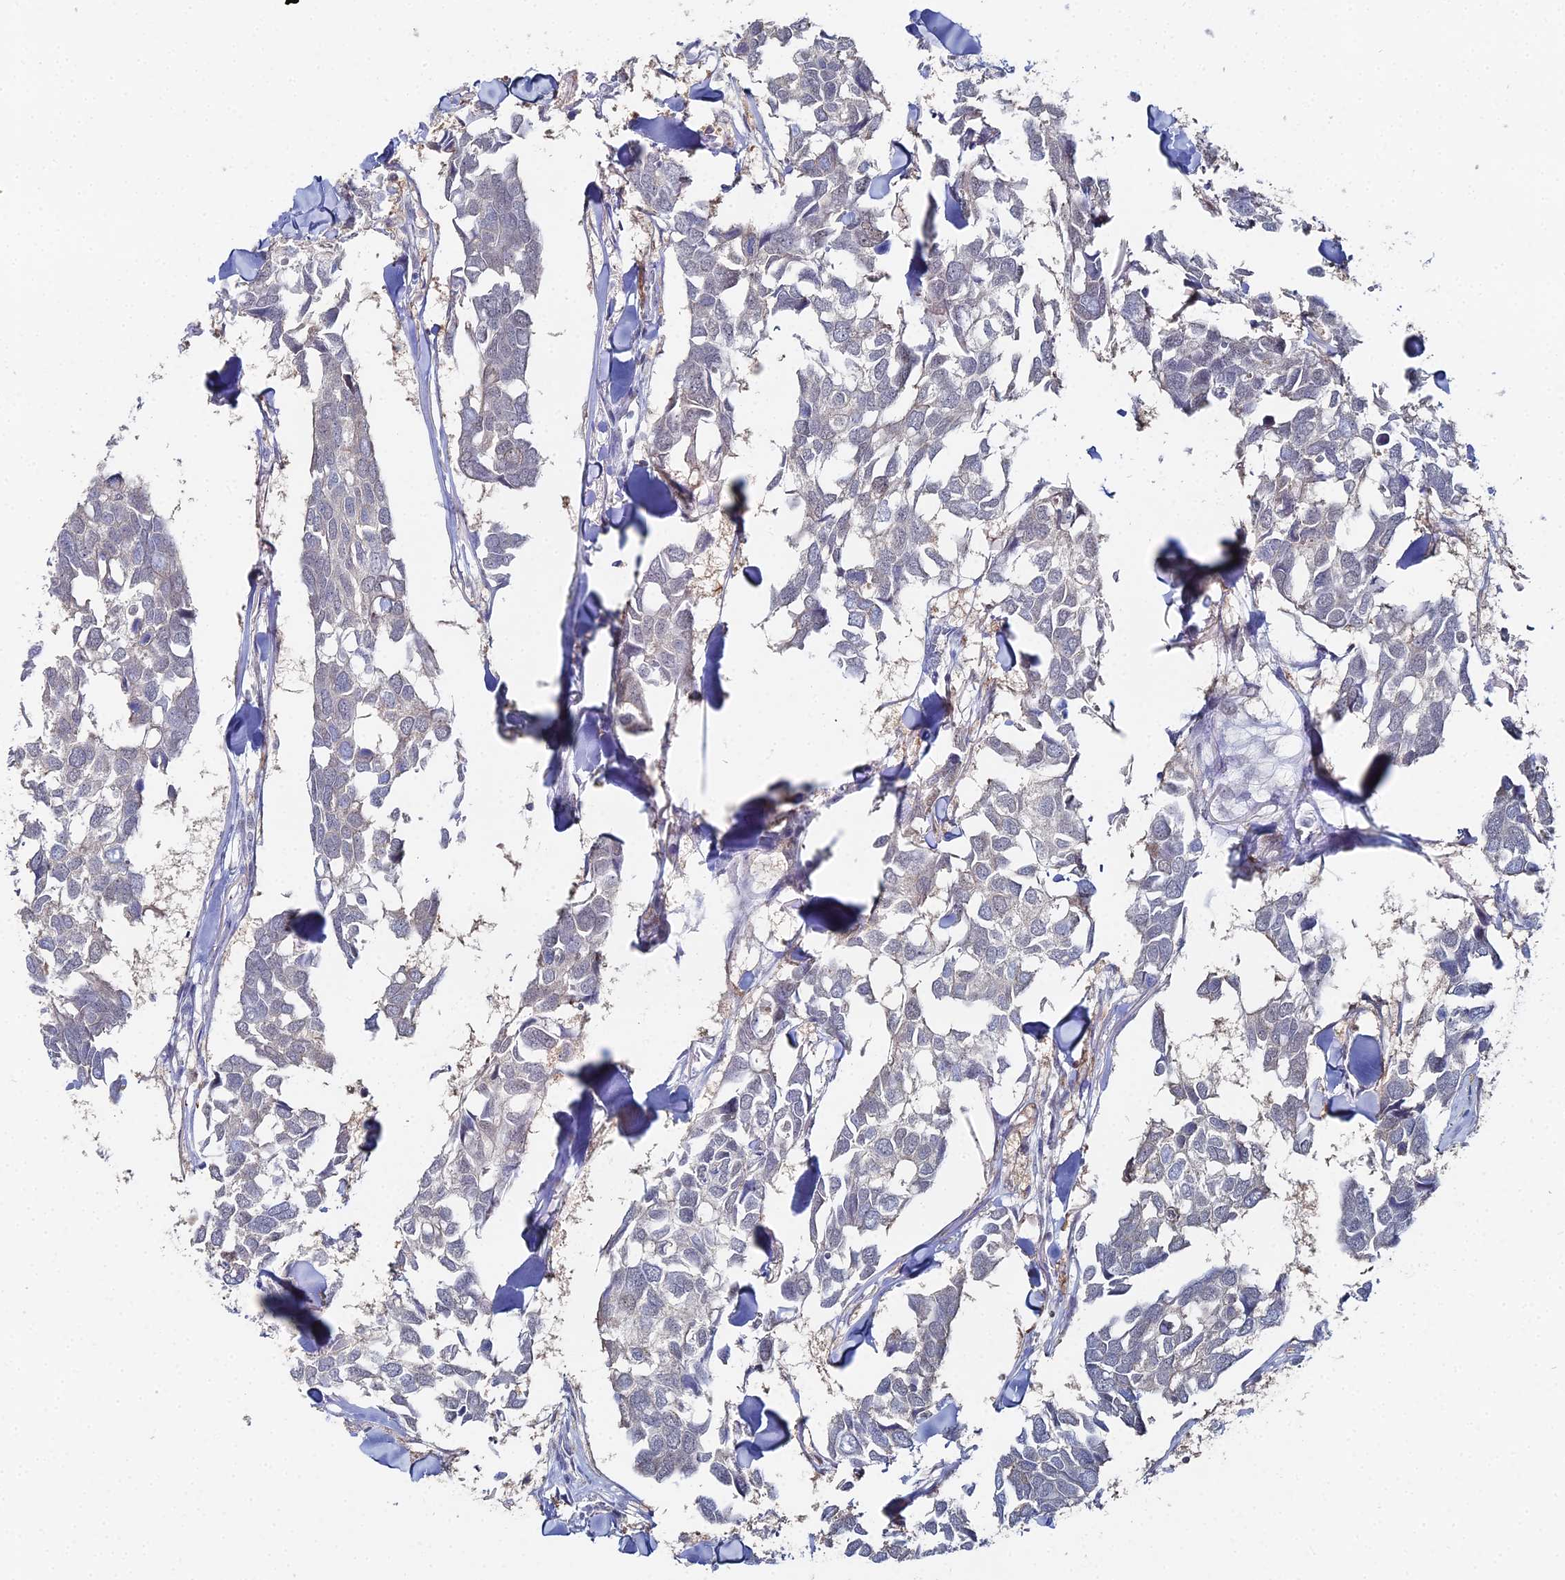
{"staining": {"intensity": "negative", "quantity": "none", "location": "none"}, "tissue": "breast cancer", "cell_type": "Tumor cells", "image_type": "cancer", "snomed": [{"axis": "morphology", "description": "Duct carcinoma"}, {"axis": "topography", "description": "Breast"}], "caption": "There is no significant positivity in tumor cells of intraductal carcinoma (breast).", "gene": "THAP4", "patient": {"sex": "female", "age": 83}}